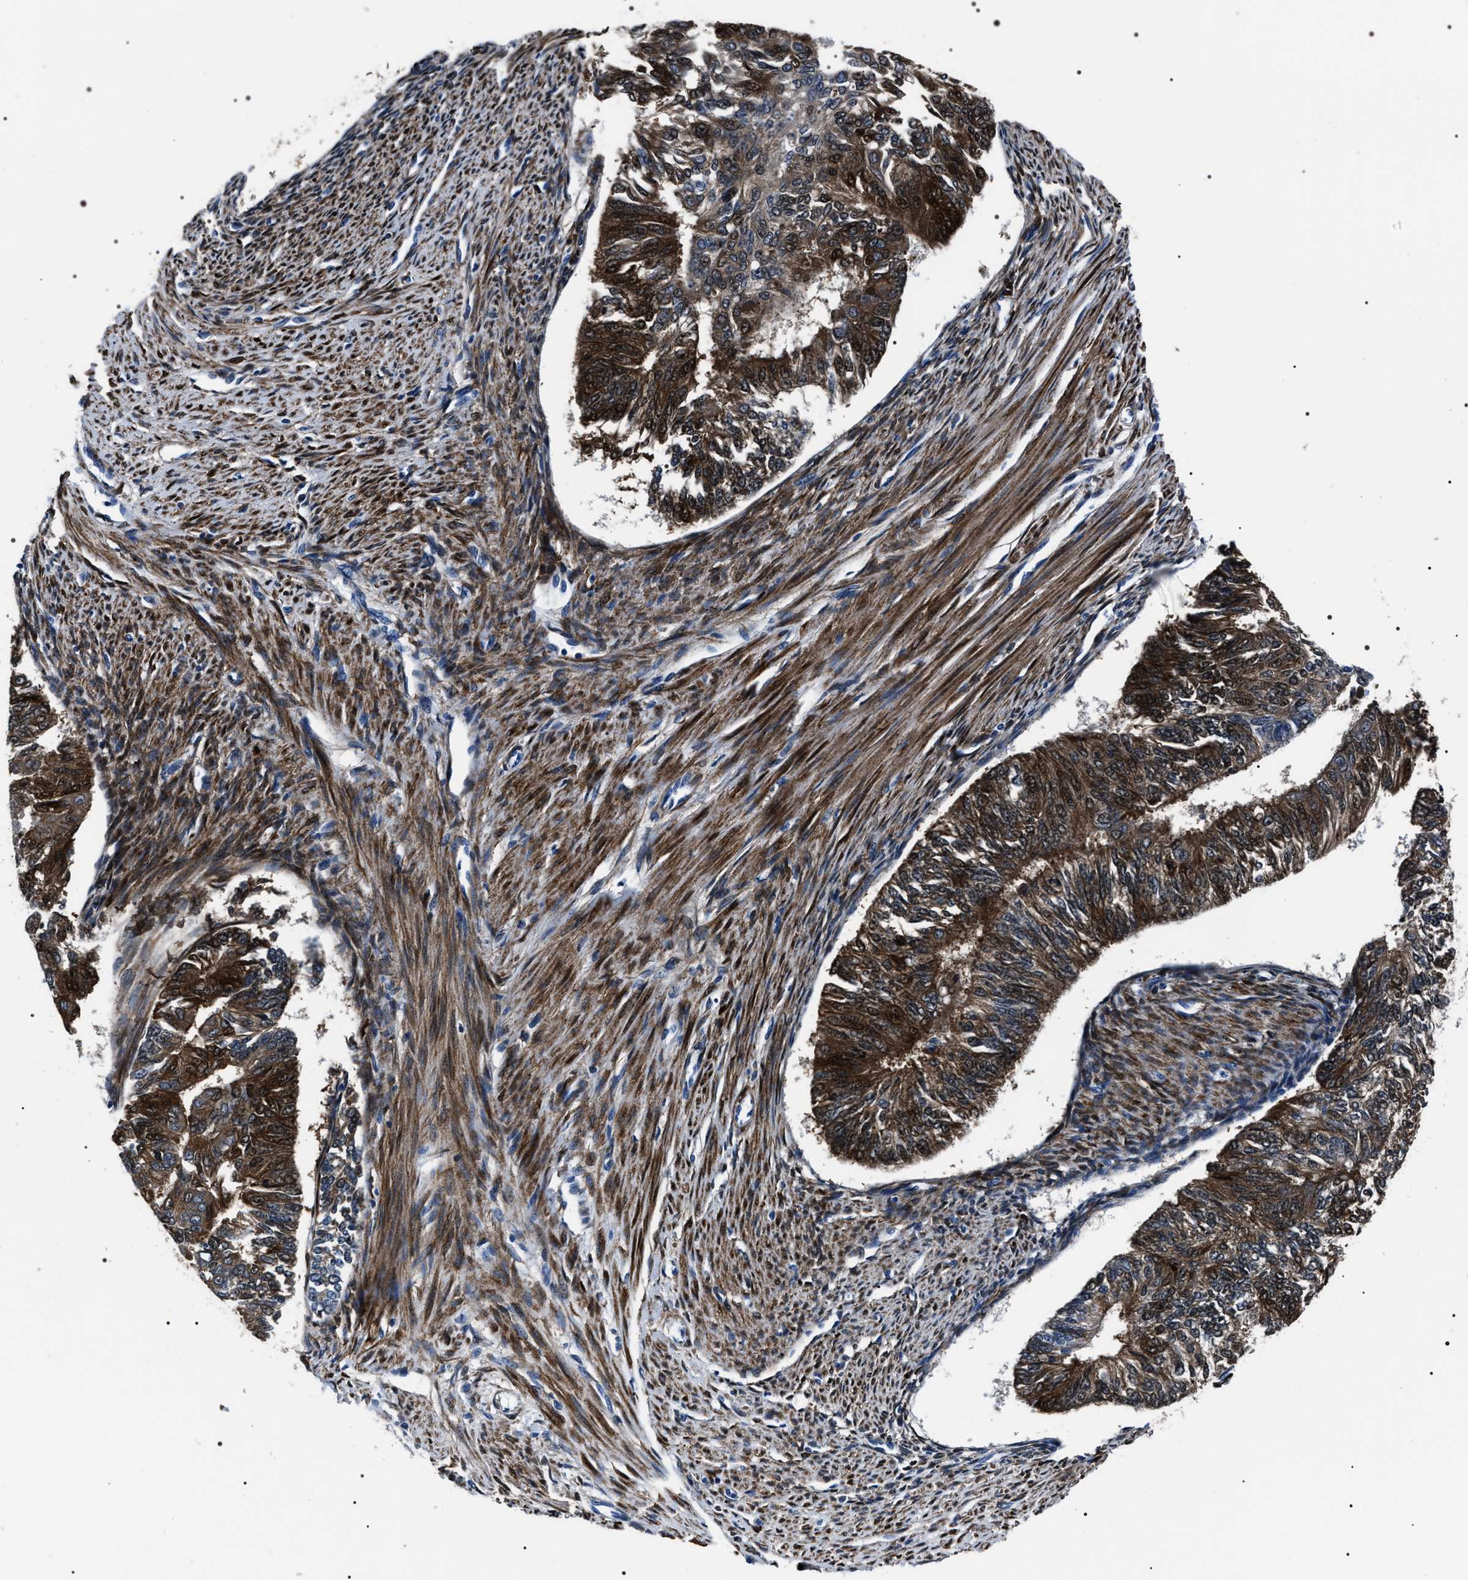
{"staining": {"intensity": "strong", "quantity": ">75%", "location": "cytoplasmic/membranous"}, "tissue": "endometrial cancer", "cell_type": "Tumor cells", "image_type": "cancer", "snomed": [{"axis": "morphology", "description": "Adenocarcinoma, NOS"}, {"axis": "topography", "description": "Endometrium"}], "caption": "Endometrial adenocarcinoma stained with a protein marker reveals strong staining in tumor cells.", "gene": "BAG2", "patient": {"sex": "female", "age": 32}}